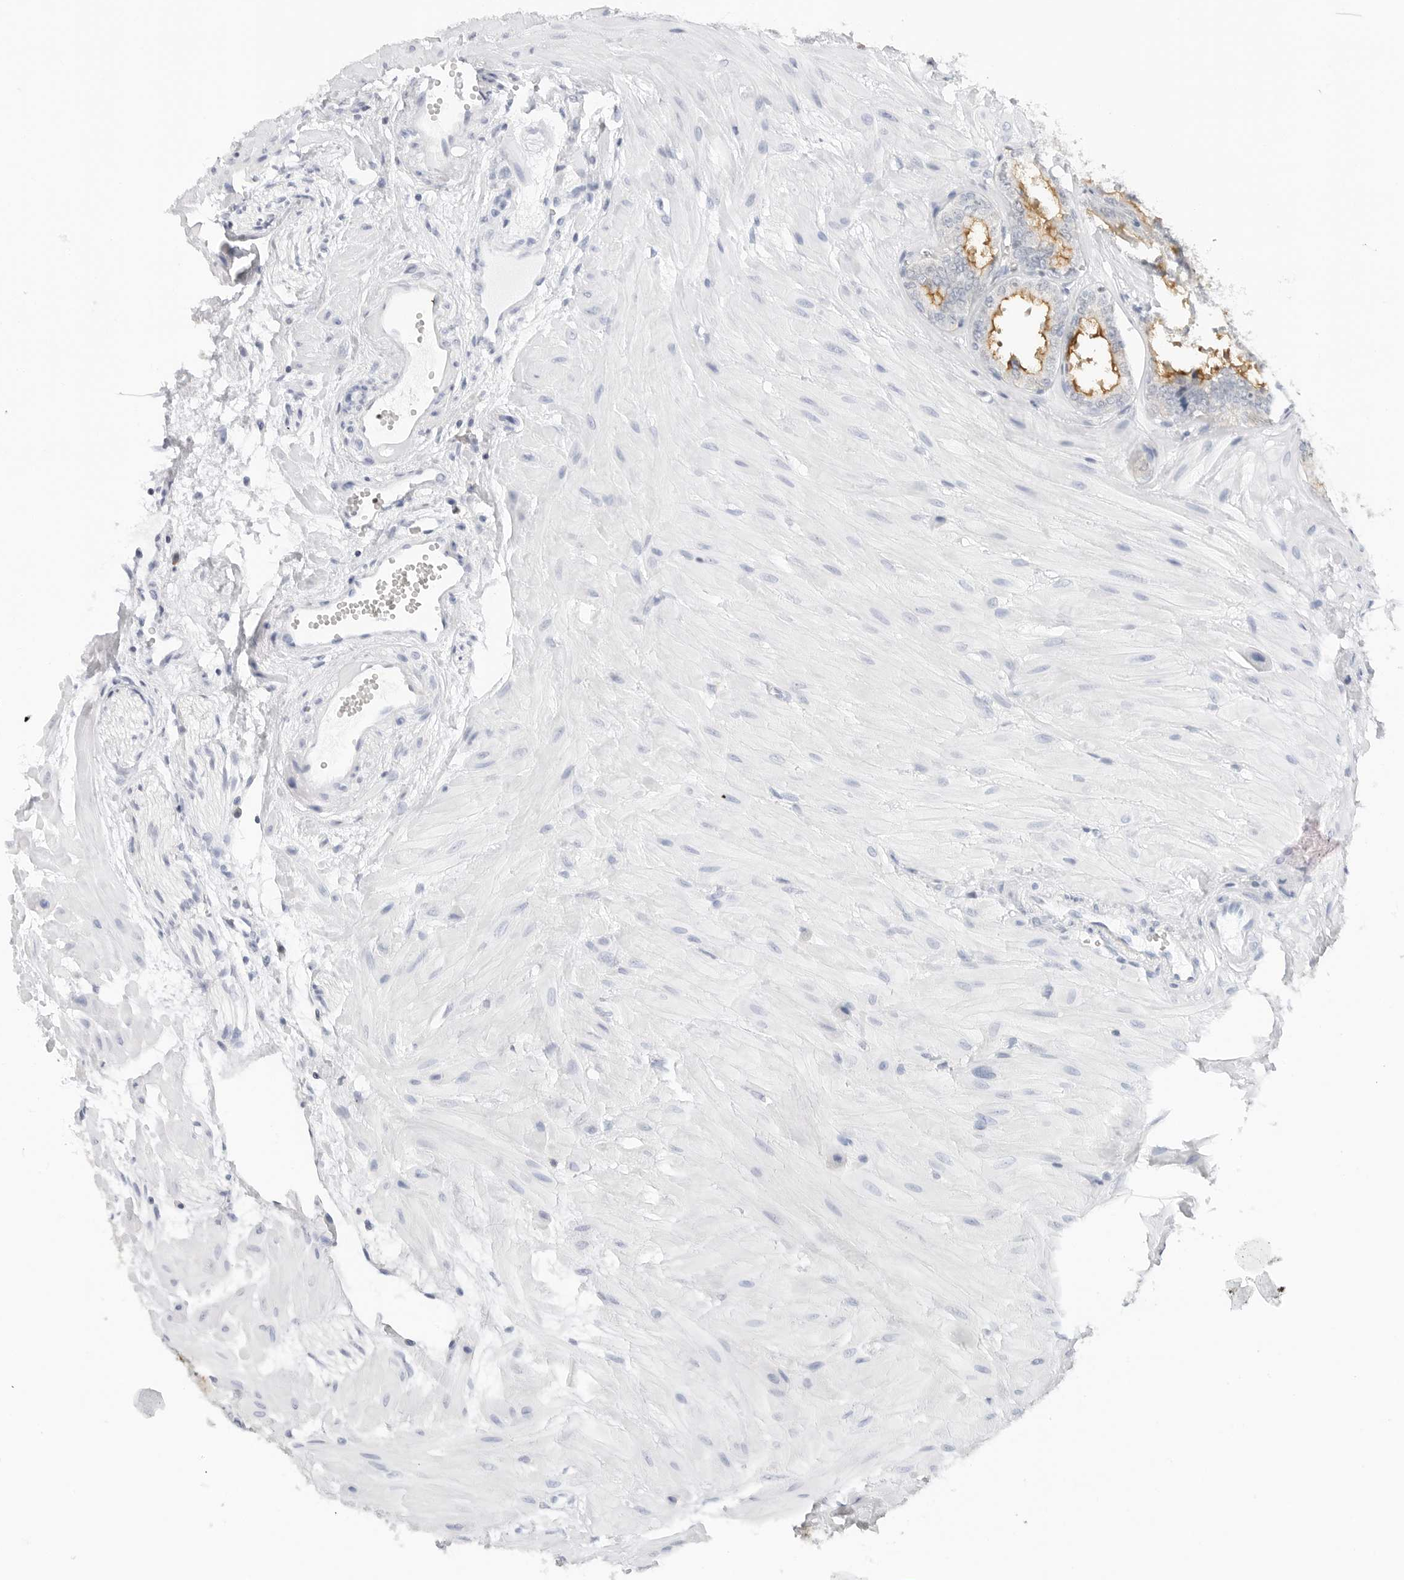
{"staining": {"intensity": "strong", "quantity": ">75%", "location": "cytoplasmic/membranous"}, "tissue": "seminal vesicle", "cell_type": "Glandular cells", "image_type": "normal", "snomed": [{"axis": "morphology", "description": "Normal tissue, NOS"}, {"axis": "topography", "description": "Prostate"}, {"axis": "topography", "description": "Seminal veicle"}], "caption": "IHC of normal human seminal vesicle displays high levels of strong cytoplasmic/membranous staining in about >75% of glandular cells.", "gene": "SLC9A3R1", "patient": {"sex": "male", "age": 51}}